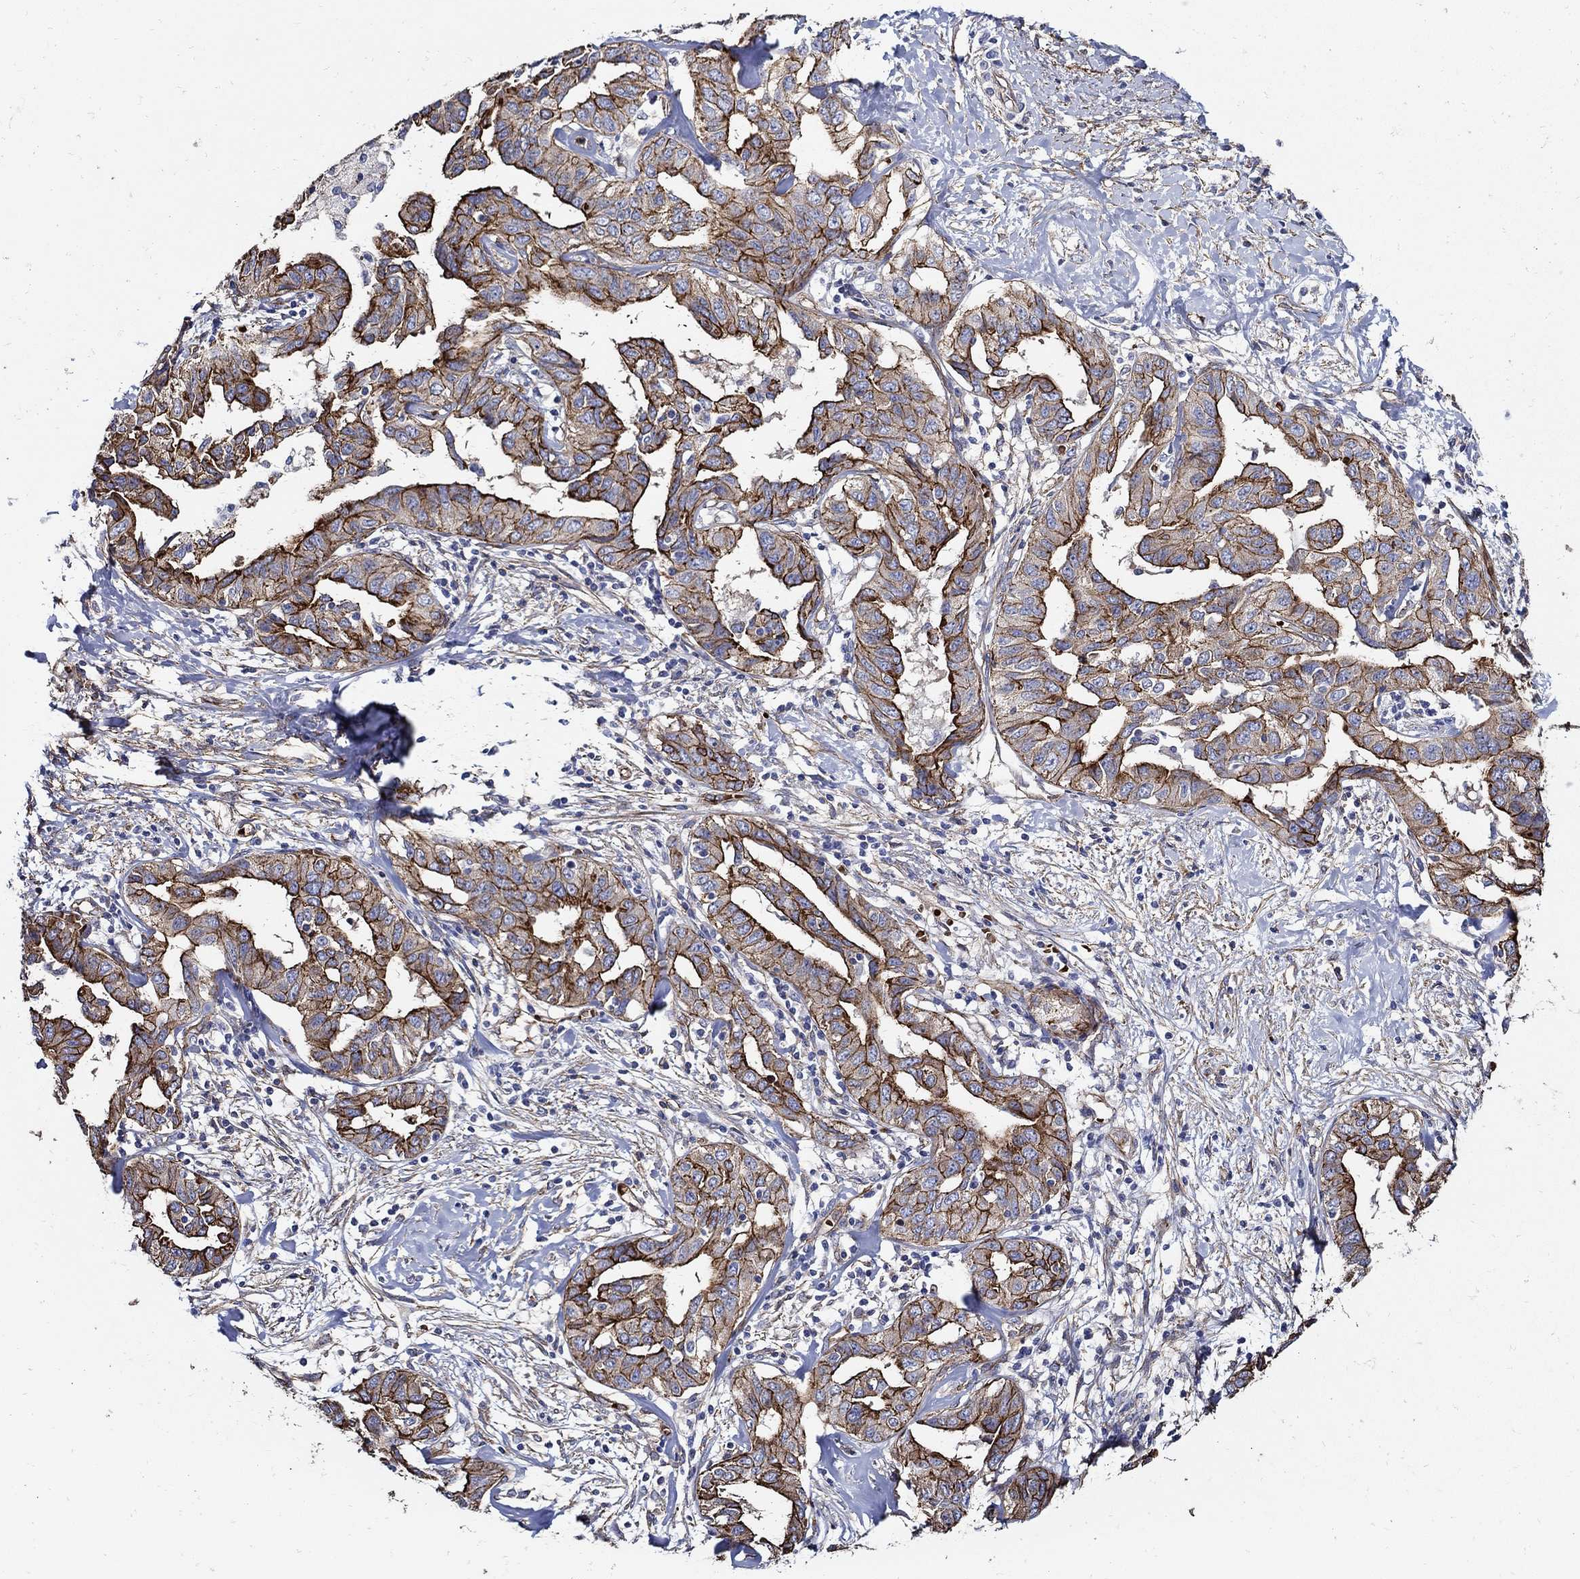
{"staining": {"intensity": "strong", "quantity": ">75%", "location": "cytoplasmic/membranous"}, "tissue": "liver cancer", "cell_type": "Tumor cells", "image_type": "cancer", "snomed": [{"axis": "morphology", "description": "Cholangiocarcinoma"}, {"axis": "topography", "description": "Liver"}], "caption": "Brown immunohistochemical staining in human liver cancer (cholangiocarcinoma) reveals strong cytoplasmic/membranous expression in approximately >75% of tumor cells. Nuclei are stained in blue.", "gene": "APBB3", "patient": {"sex": "male", "age": 59}}